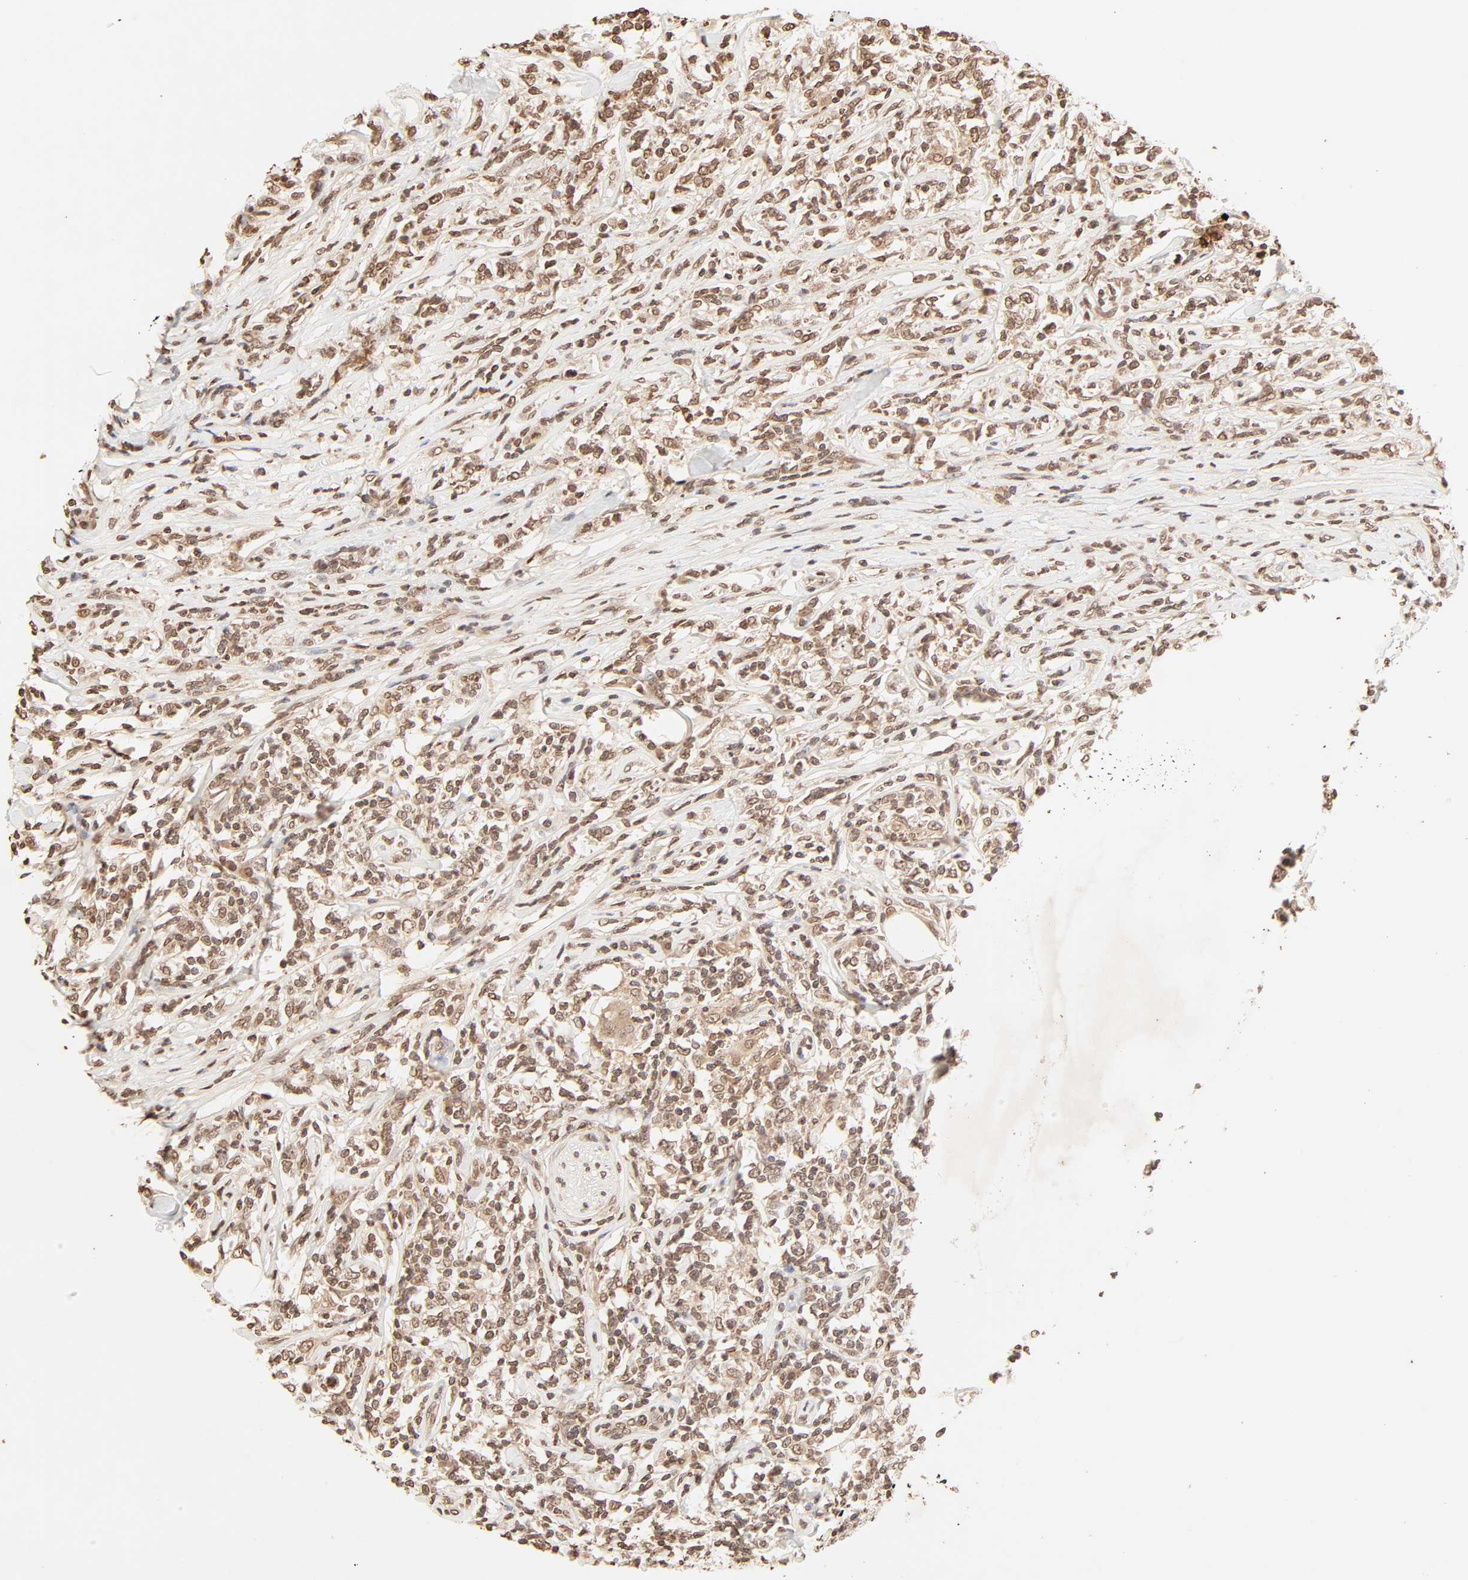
{"staining": {"intensity": "moderate", "quantity": ">75%", "location": "cytoplasmic/membranous,nuclear"}, "tissue": "lymphoma", "cell_type": "Tumor cells", "image_type": "cancer", "snomed": [{"axis": "morphology", "description": "Malignant lymphoma, non-Hodgkin's type, High grade"}, {"axis": "topography", "description": "Lymph node"}], "caption": "Human malignant lymphoma, non-Hodgkin's type (high-grade) stained with a brown dye shows moderate cytoplasmic/membranous and nuclear positive expression in about >75% of tumor cells.", "gene": "TBL1X", "patient": {"sex": "female", "age": 84}}